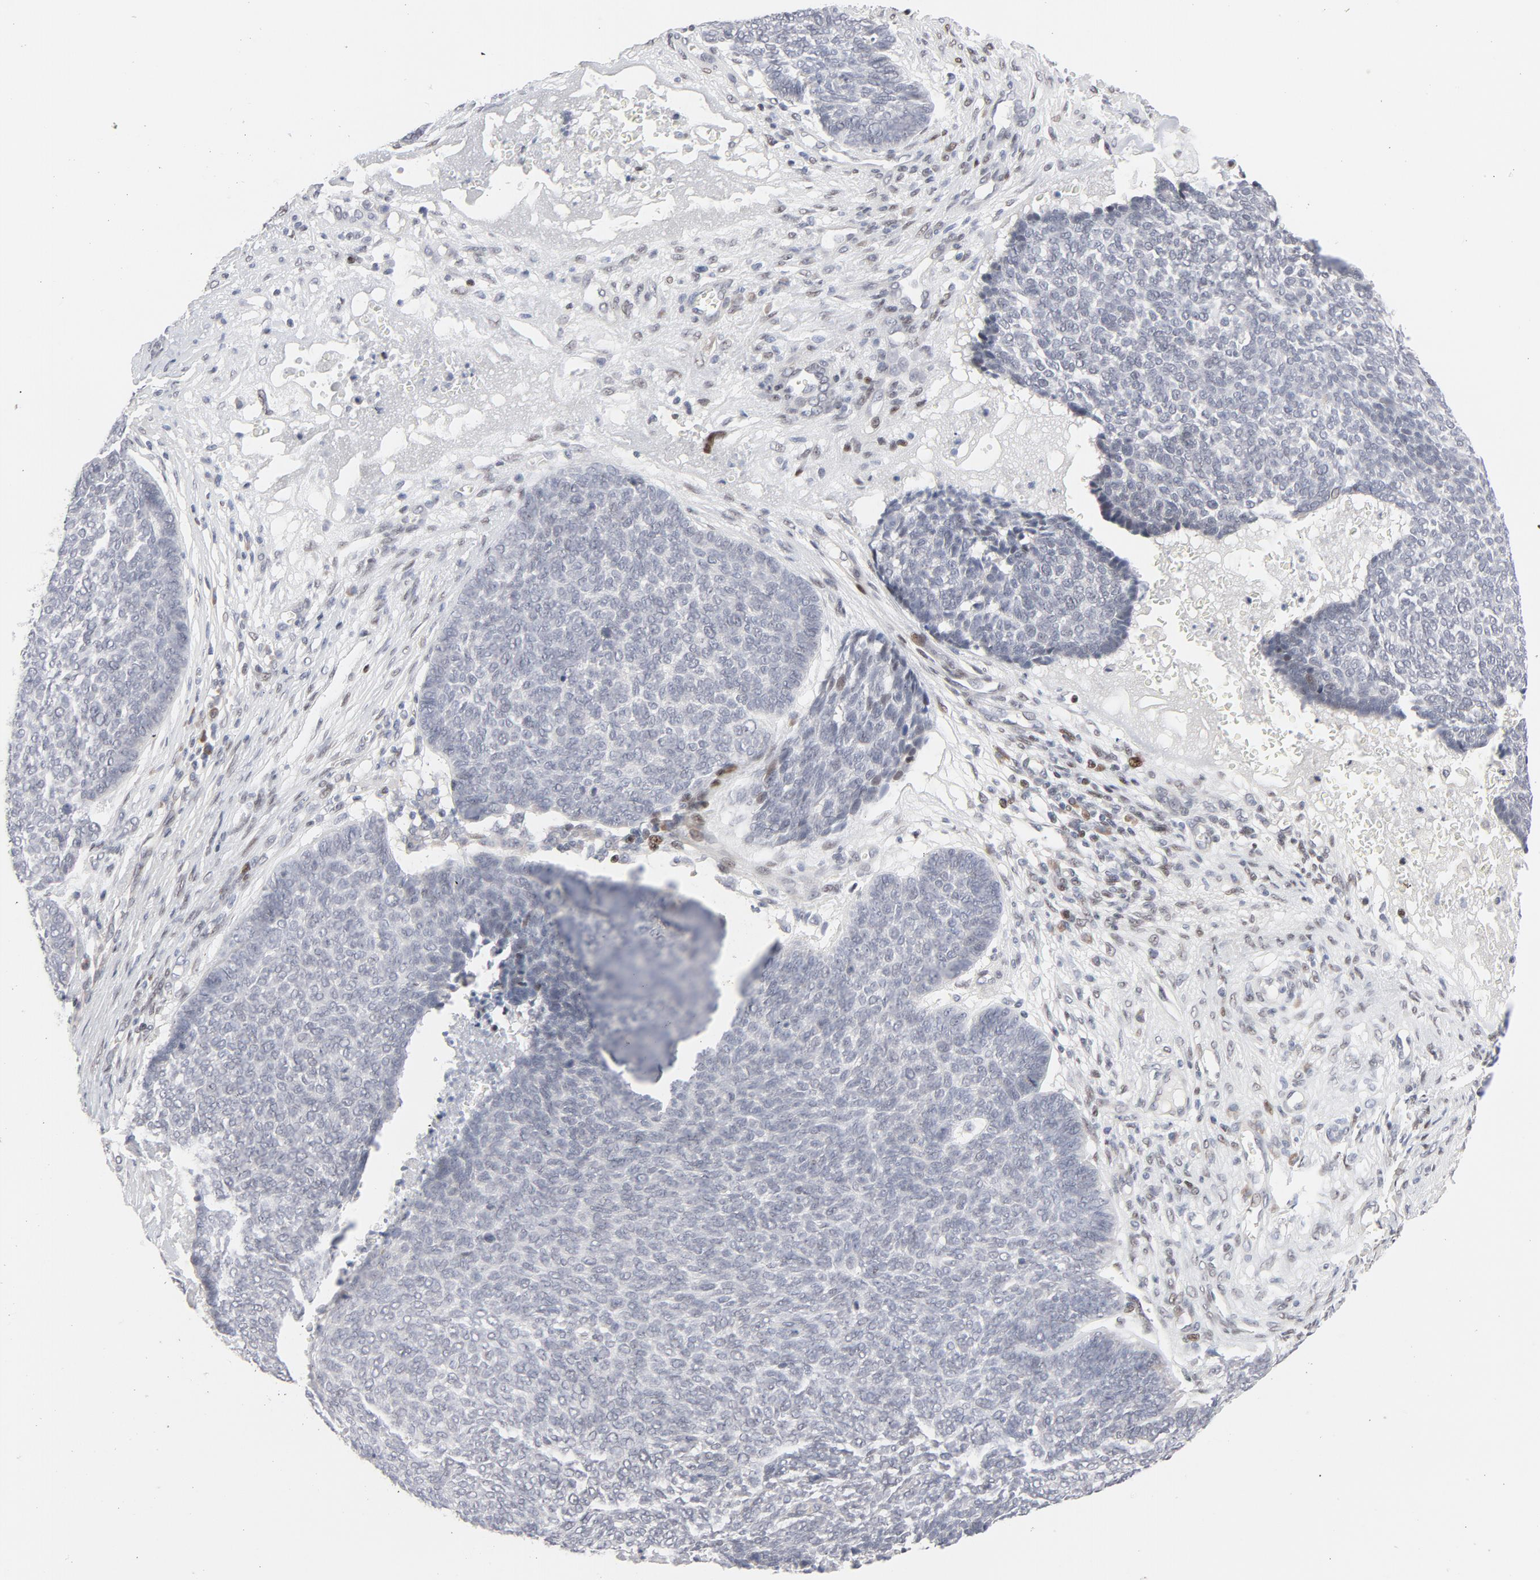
{"staining": {"intensity": "weak", "quantity": "<25%", "location": "nuclear"}, "tissue": "skin cancer", "cell_type": "Tumor cells", "image_type": "cancer", "snomed": [{"axis": "morphology", "description": "Basal cell carcinoma"}, {"axis": "topography", "description": "Skin"}], "caption": "There is no significant staining in tumor cells of basal cell carcinoma (skin).", "gene": "NFIC", "patient": {"sex": "male", "age": 84}}